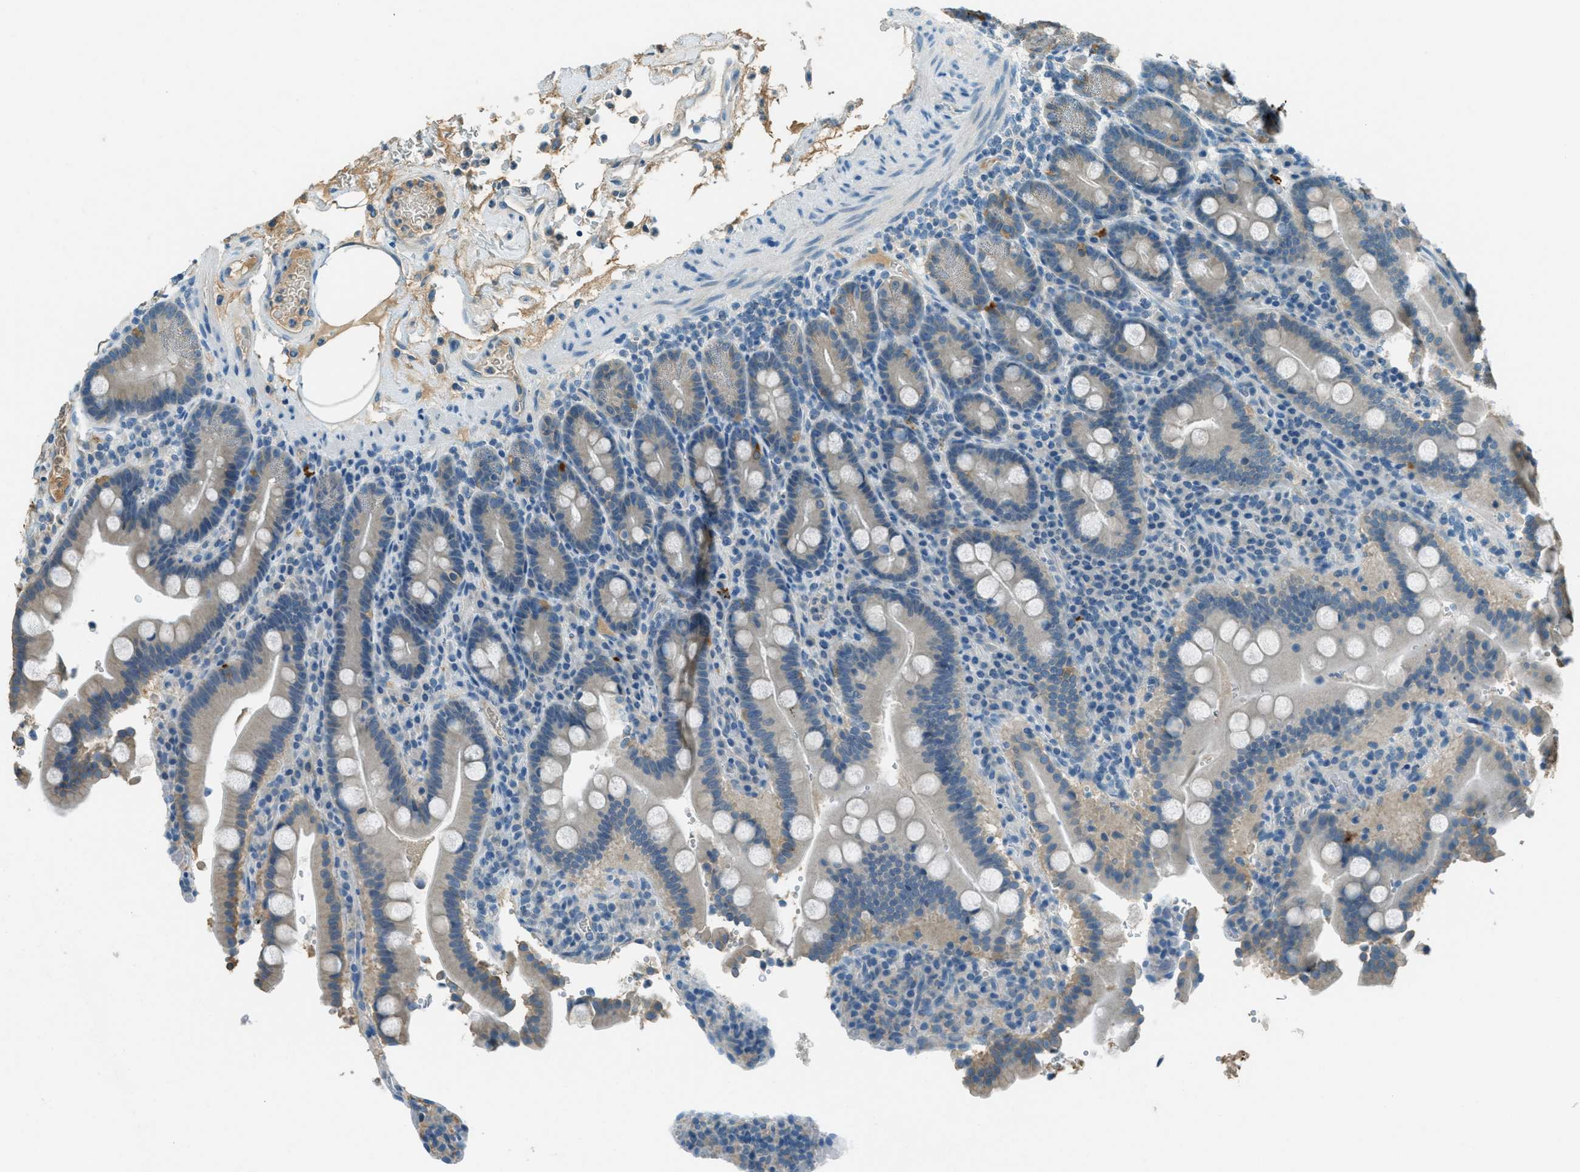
{"staining": {"intensity": "weak", "quantity": "<25%", "location": "cytoplasmic/membranous"}, "tissue": "duodenum", "cell_type": "Glandular cells", "image_type": "normal", "snomed": [{"axis": "morphology", "description": "Normal tissue, NOS"}, {"axis": "topography", "description": "Small intestine, NOS"}], "caption": "Immunohistochemical staining of normal duodenum shows no significant expression in glandular cells.", "gene": "MSLN", "patient": {"sex": "female", "age": 71}}